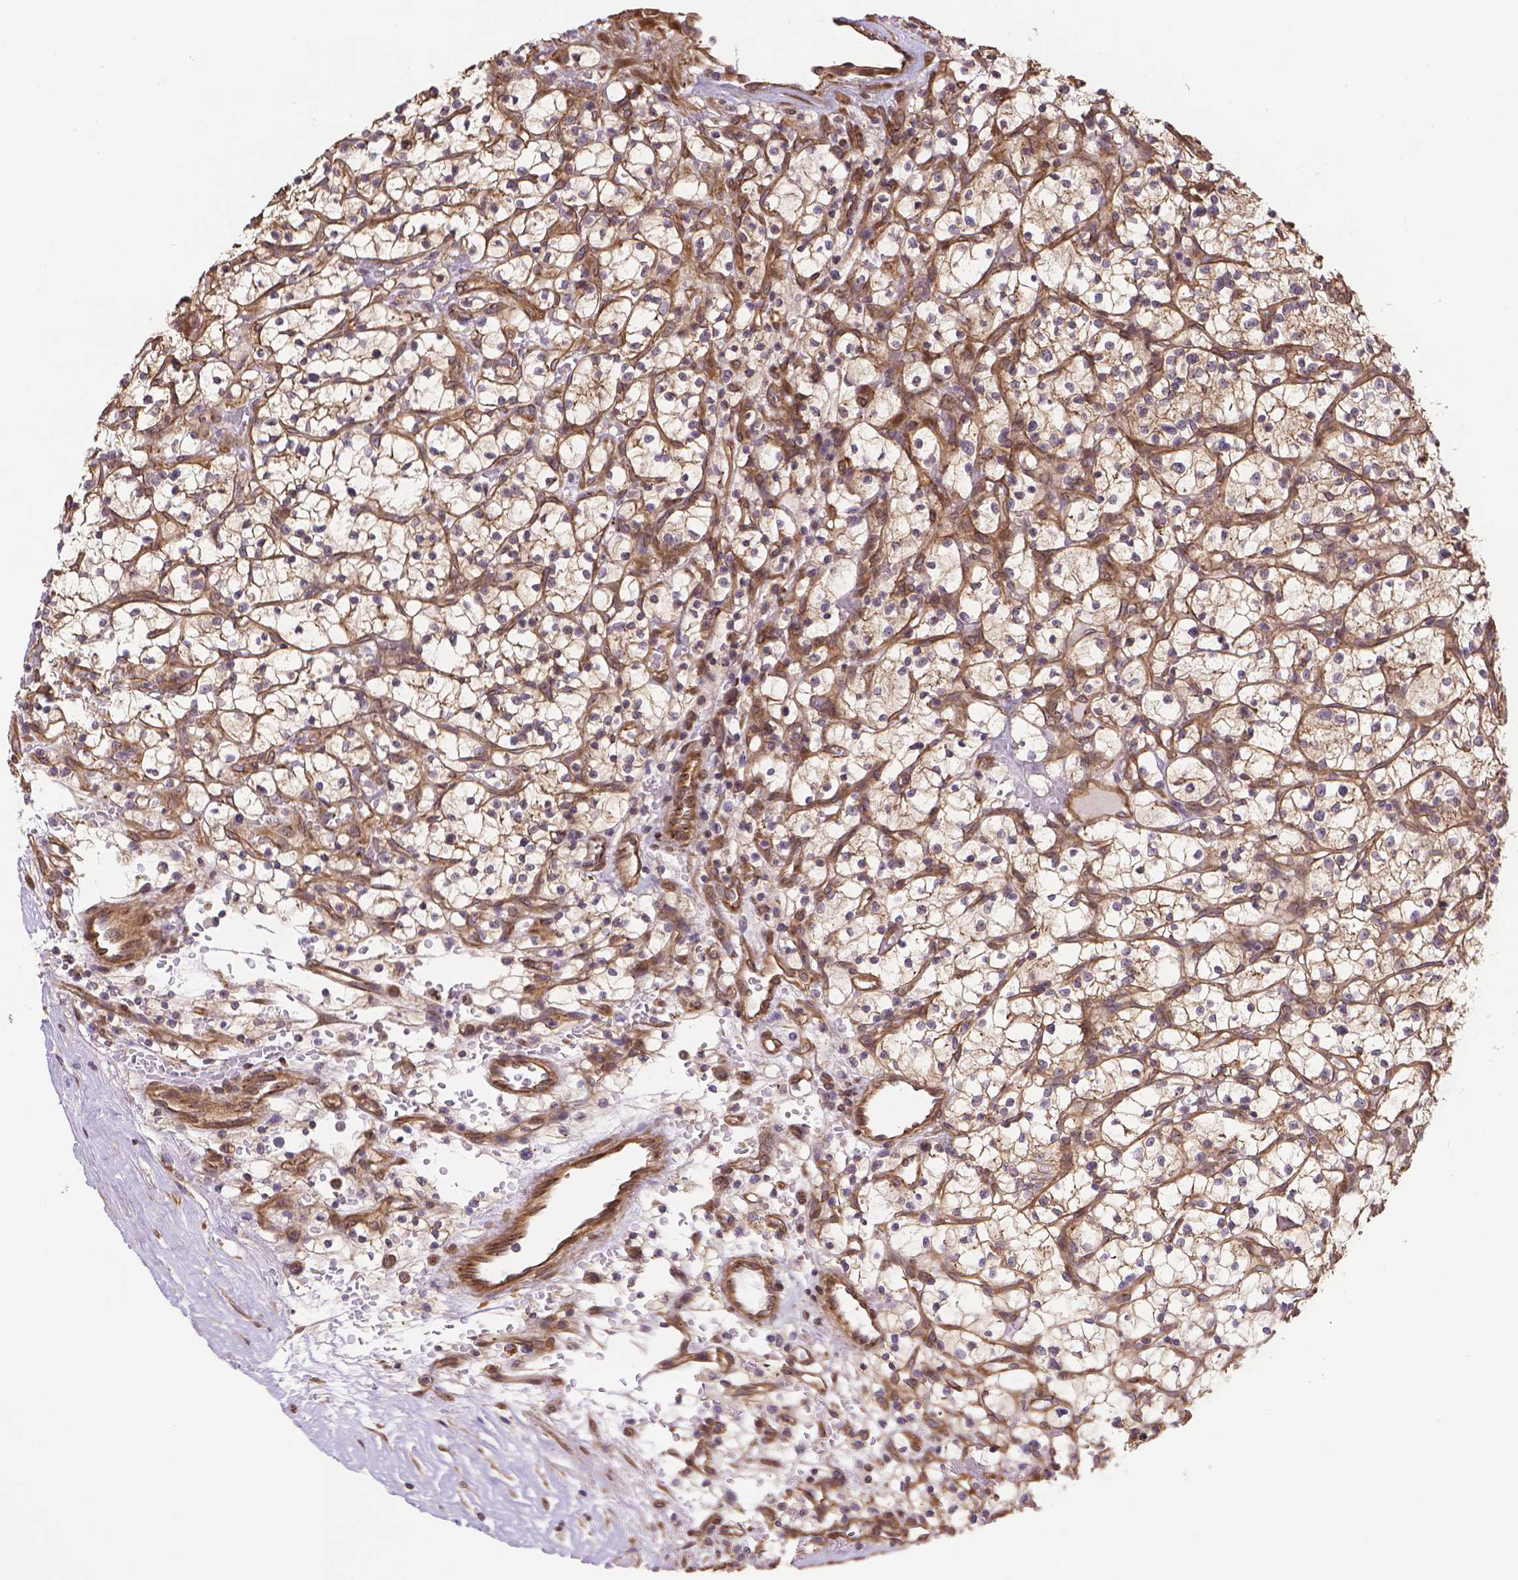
{"staining": {"intensity": "weak", "quantity": "25%-75%", "location": "cytoplasmic/membranous"}, "tissue": "renal cancer", "cell_type": "Tumor cells", "image_type": "cancer", "snomed": [{"axis": "morphology", "description": "Adenocarcinoma, NOS"}, {"axis": "topography", "description": "Kidney"}], "caption": "A brown stain highlights weak cytoplasmic/membranous staining of a protein in renal adenocarcinoma tumor cells. Nuclei are stained in blue.", "gene": "YAP1", "patient": {"sex": "female", "age": 64}}